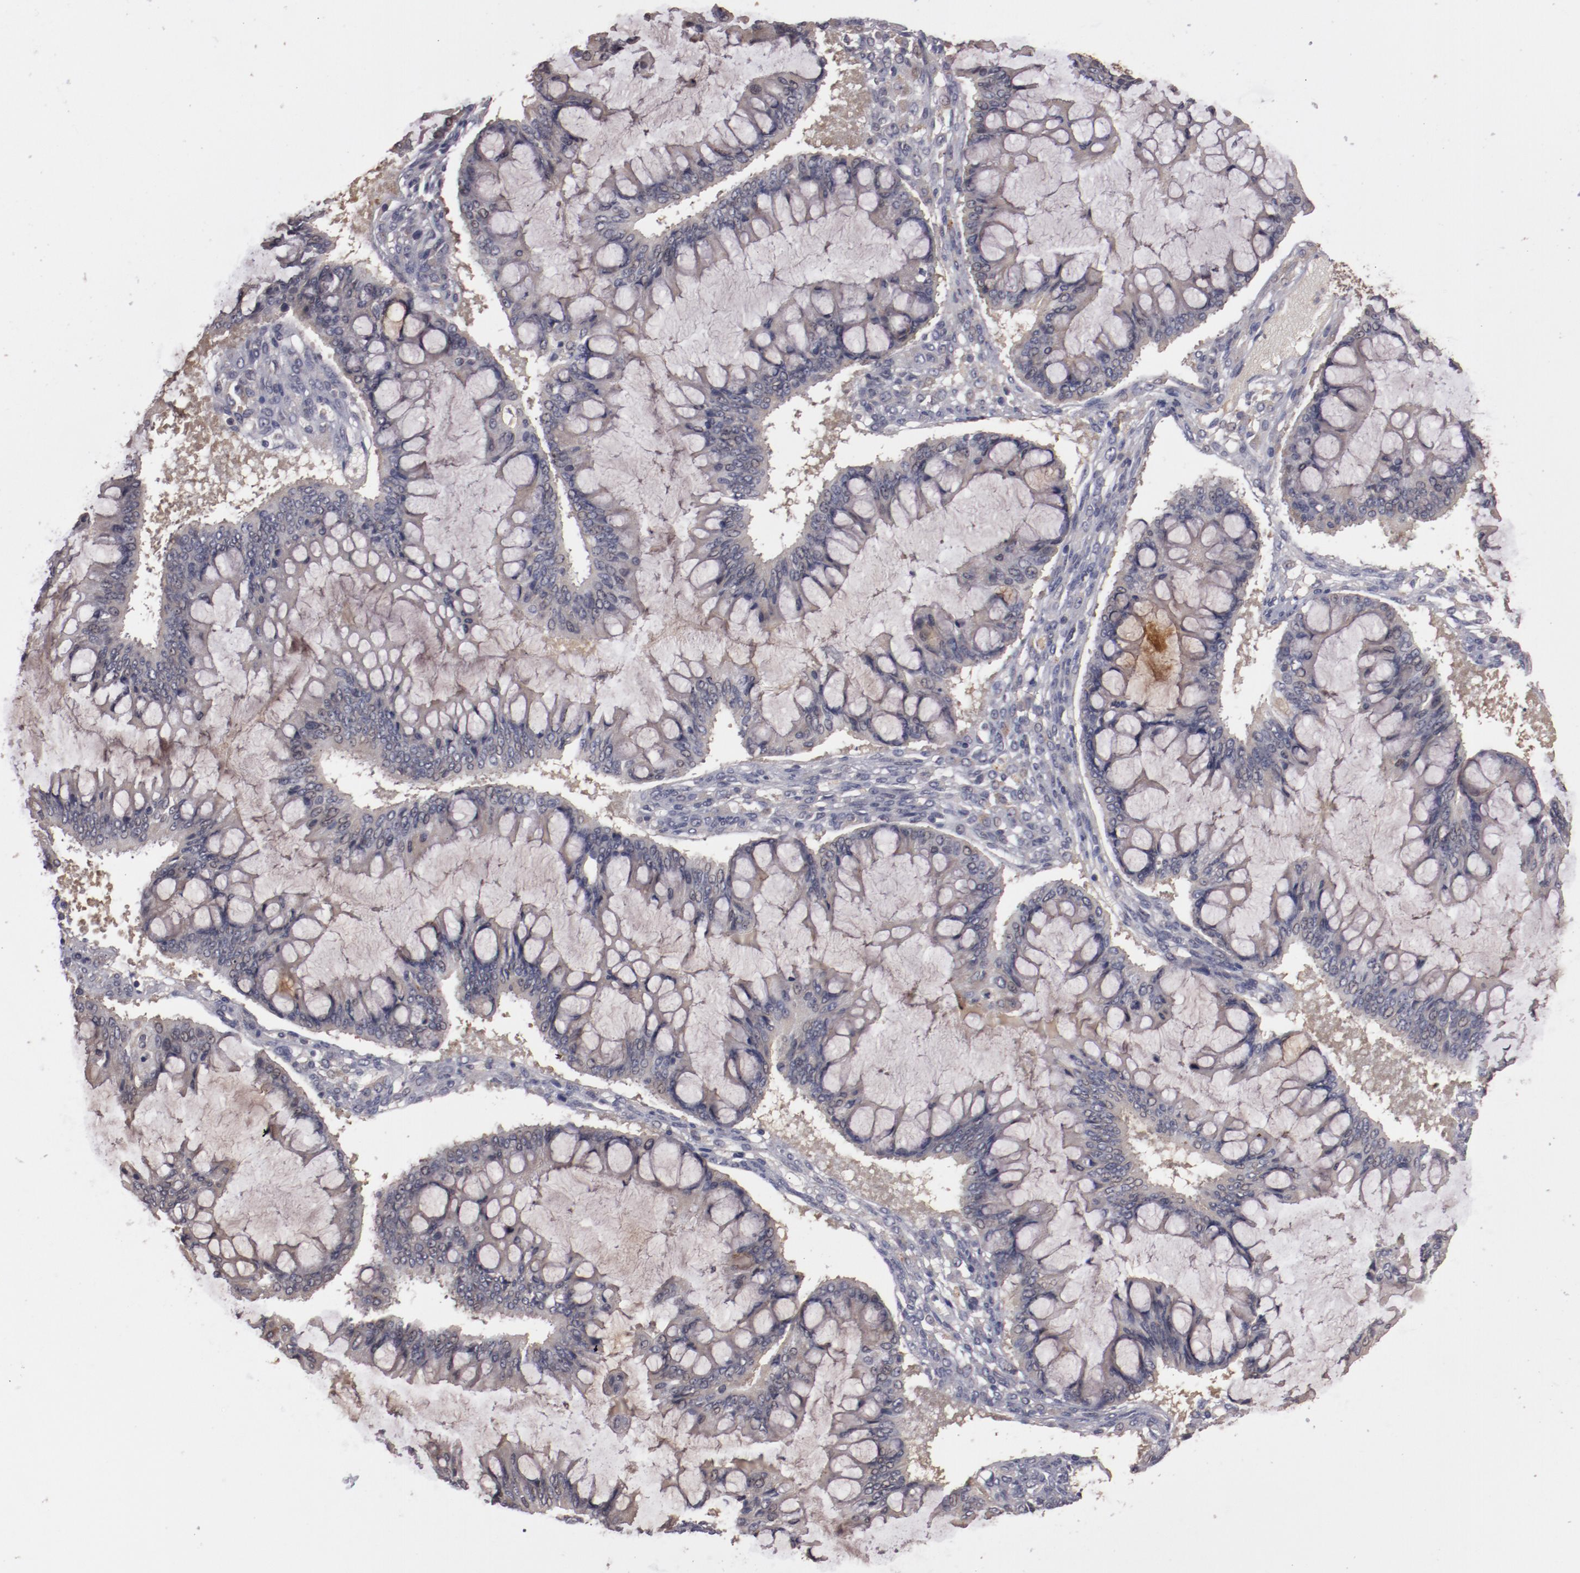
{"staining": {"intensity": "negative", "quantity": "none", "location": "none"}, "tissue": "ovarian cancer", "cell_type": "Tumor cells", "image_type": "cancer", "snomed": [{"axis": "morphology", "description": "Cystadenocarcinoma, mucinous, NOS"}, {"axis": "topography", "description": "Ovary"}], "caption": "Immunohistochemical staining of human ovarian cancer shows no significant positivity in tumor cells.", "gene": "MBL2", "patient": {"sex": "female", "age": 73}}